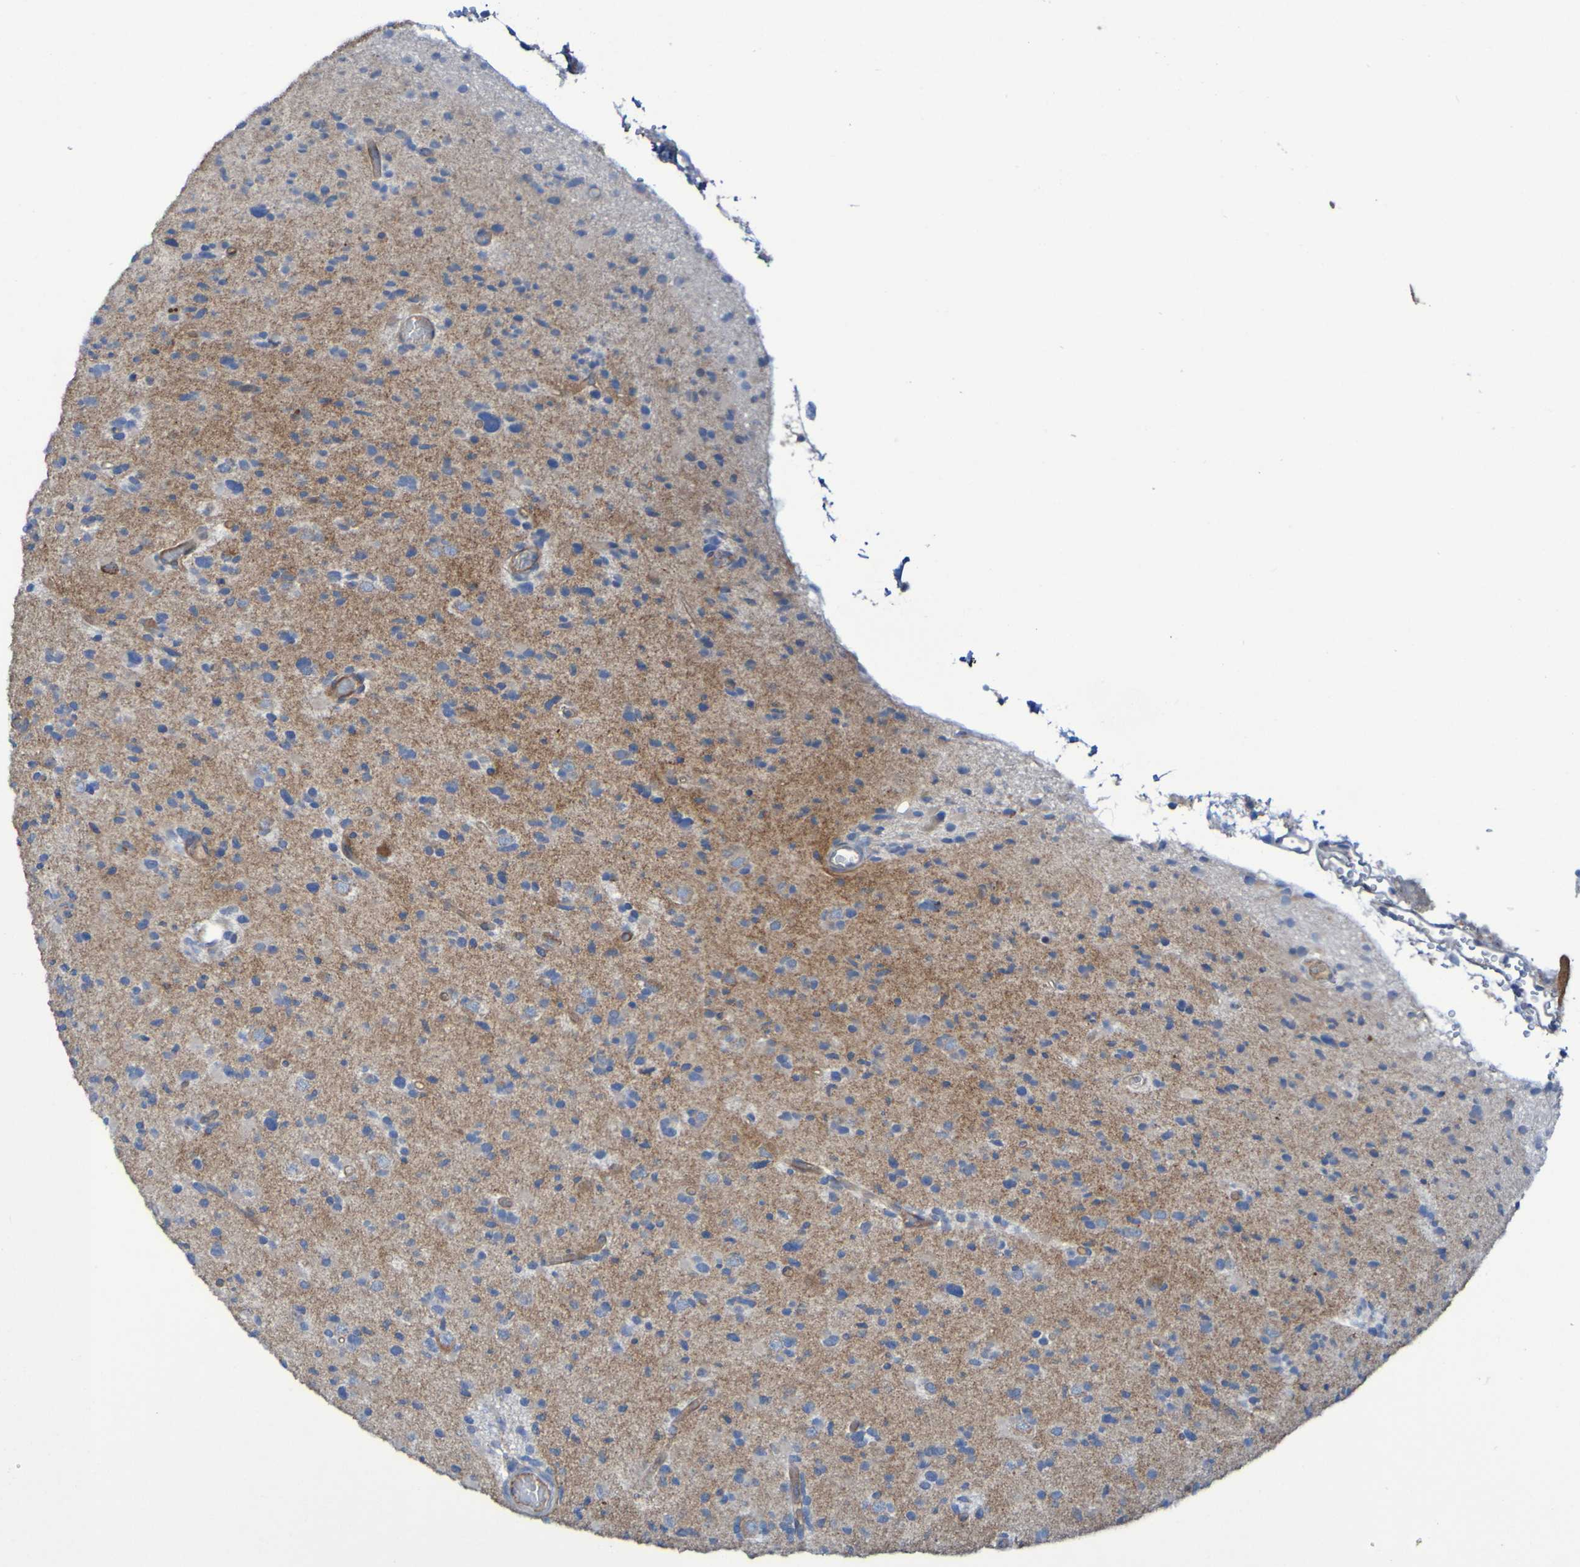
{"staining": {"intensity": "weak", "quantity": "<25%", "location": "cytoplasmic/membranous"}, "tissue": "glioma", "cell_type": "Tumor cells", "image_type": "cancer", "snomed": [{"axis": "morphology", "description": "Glioma, malignant, Low grade"}, {"axis": "topography", "description": "Brain"}], "caption": "The immunohistochemistry image has no significant staining in tumor cells of glioma tissue. Nuclei are stained in blue.", "gene": "ARHGEF16", "patient": {"sex": "female", "age": 22}}